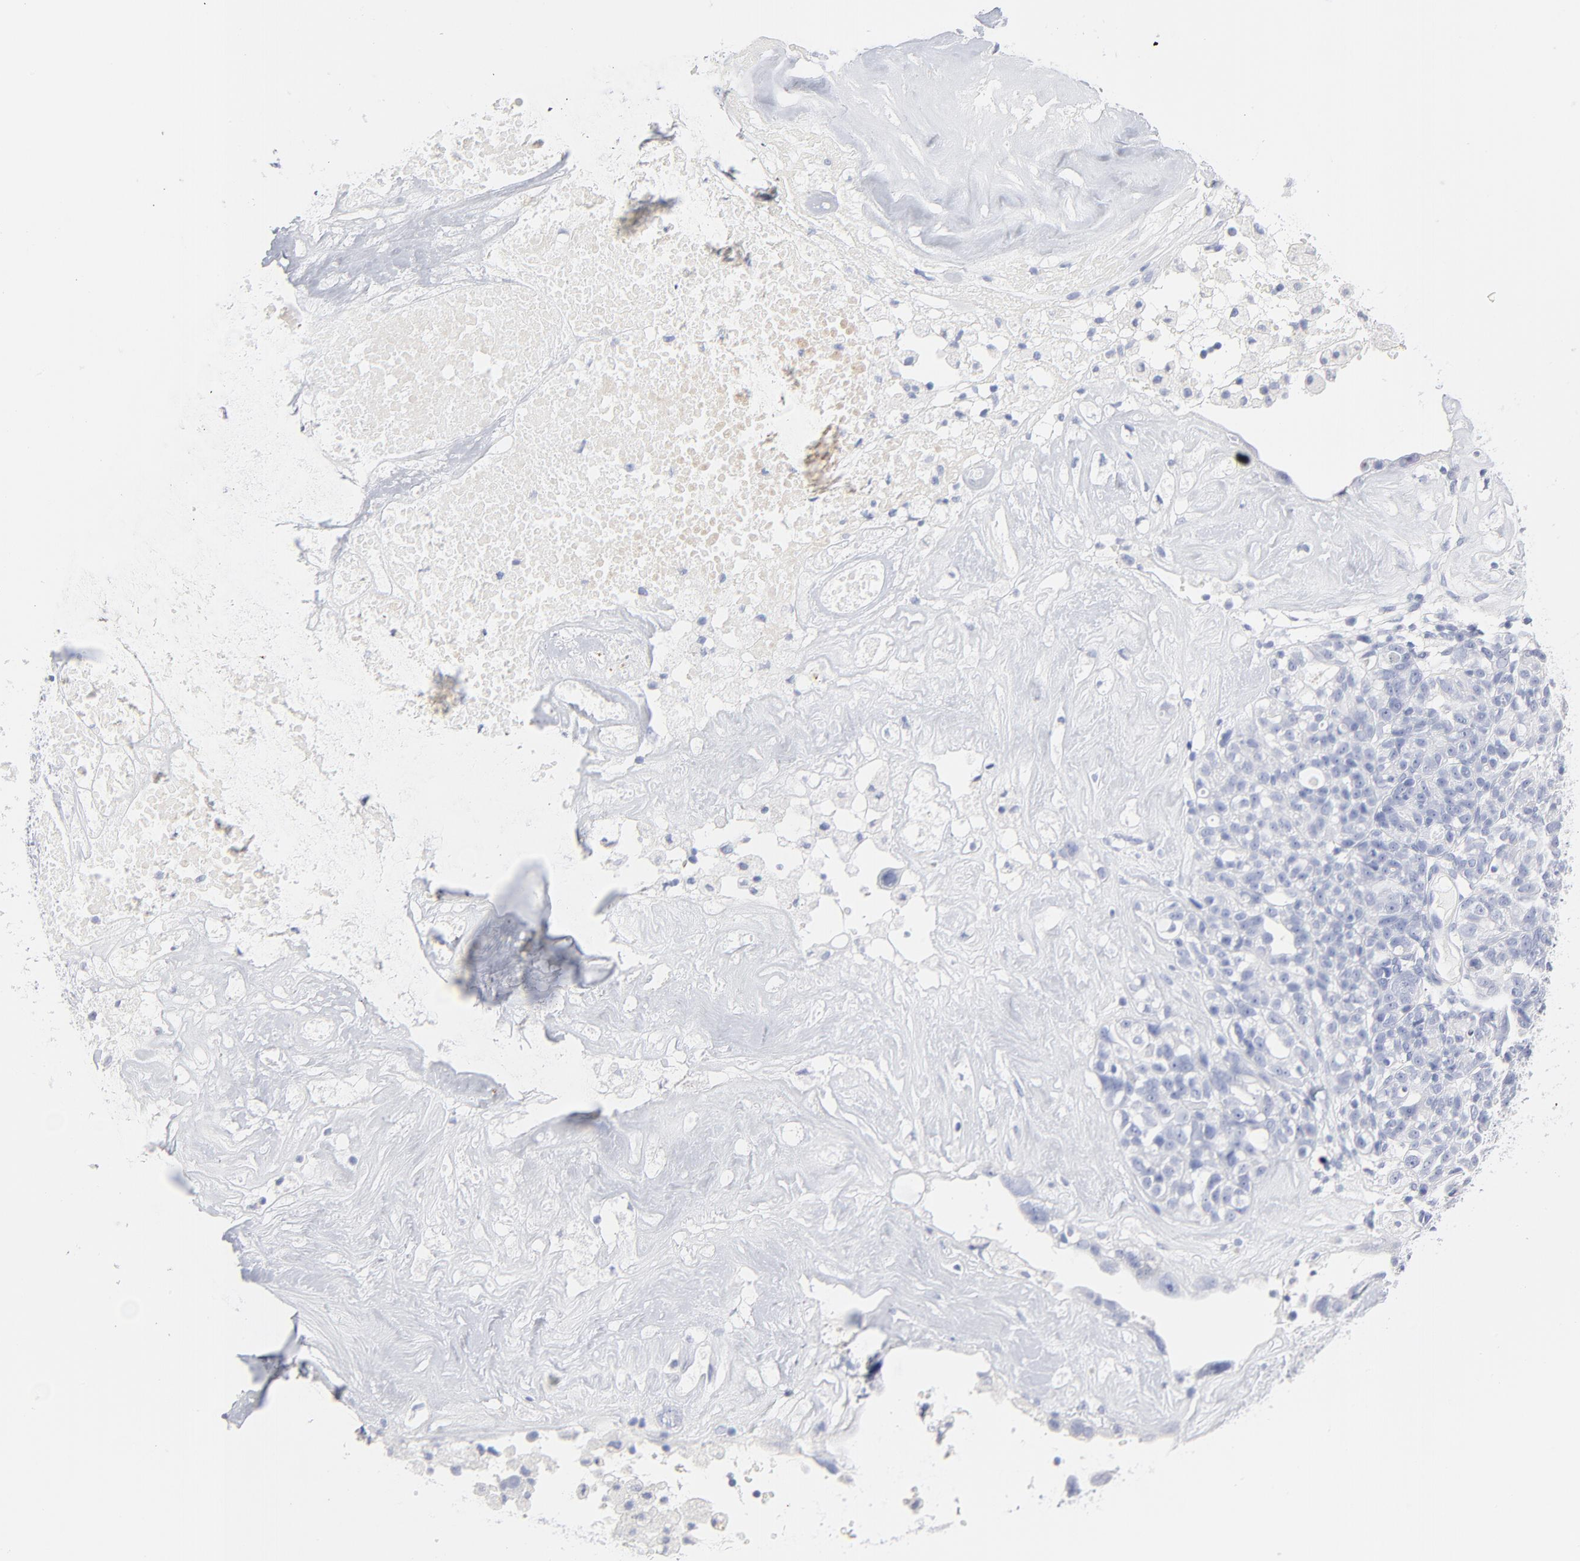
{"staining": {"intensity": "negative", "quantity": "none", "location": "none"}, "tissue": "ovarian cancer", "cell_type": "Tumor cells", "image_type": "cancer", "snomed": [{"axis": "morphology", "description": "Cystadenocarcinoma, serous, NOS"}, {"axis": "topography", "description": "Ovary"}], "caption": "This photomicrograph is of ovarian cancer stained with IHC to label a protein in brown with the nuclei are counter-stained blue. There is no staining in tumor cells. The staining was performed using DAB (3,3'-diaminobenzidine) to visualize the protein expression in brown, while the nuclei were stained in blue with hematoxylin (Magnification: 20x).", "gene": "AGTR1", "patient": {"sex": "female", "age": 66}}